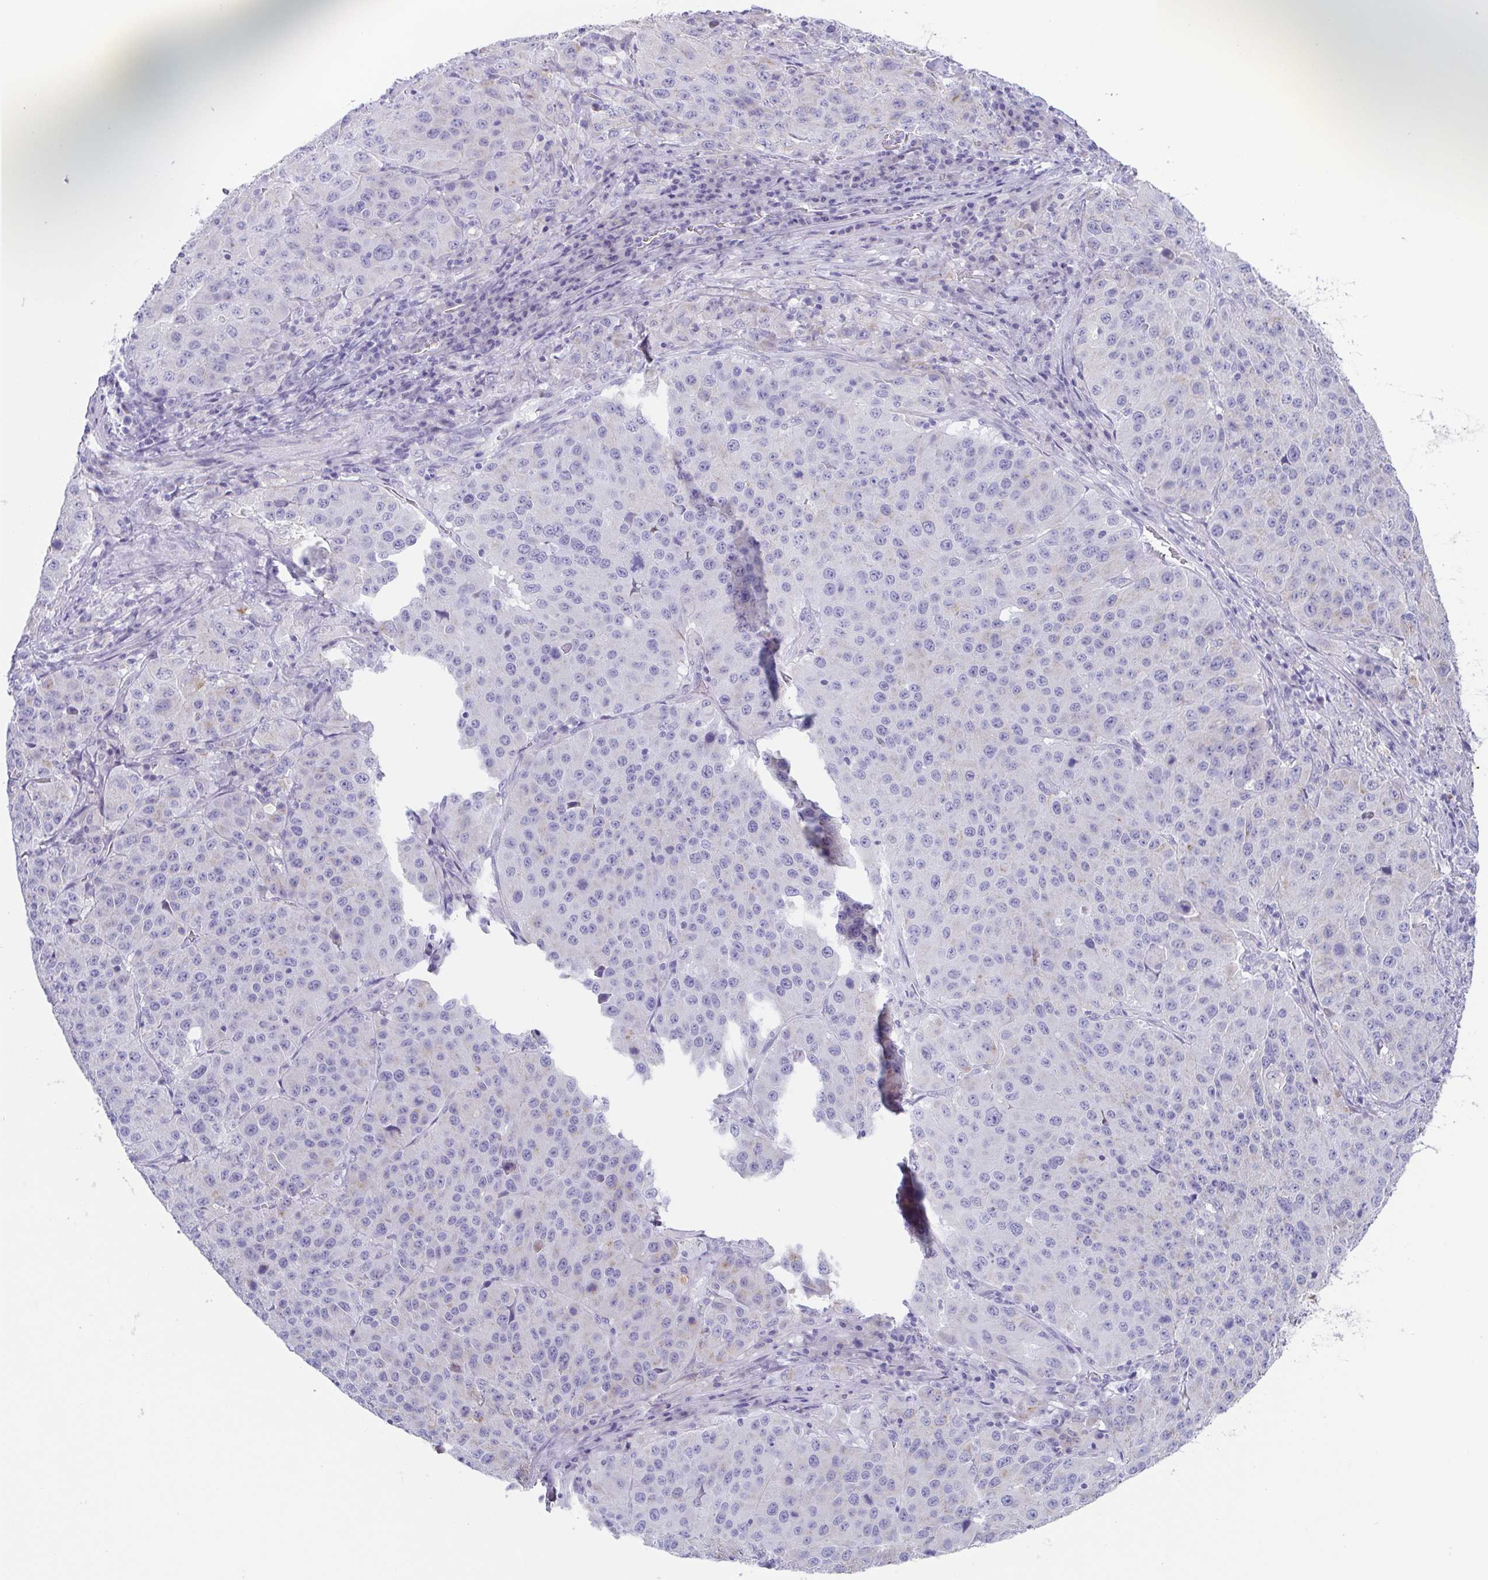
{"staining": {"intensity": "negative", "quantity": "none", "location": "none"}, "tissue": "stomach cancer", "cell_type": "Tumor cells", "image_type": "cancer", "snomed": [{"axis": "morphology", "description": "Adenocarcinoma, NOS"}, {"axis": "topography", "description": "Stomach"}], "caption": "Tumor cells are negative for protein expression in human stomach cancer (adenocarcinoma). Brightfield microscopy of immunohistochemistry (IHC) stained with DAB (brown) and hematoxylin (blue), captured at high magnification.", "gene": "TEX19", "patient": {"sex": "male", "age": 71}}